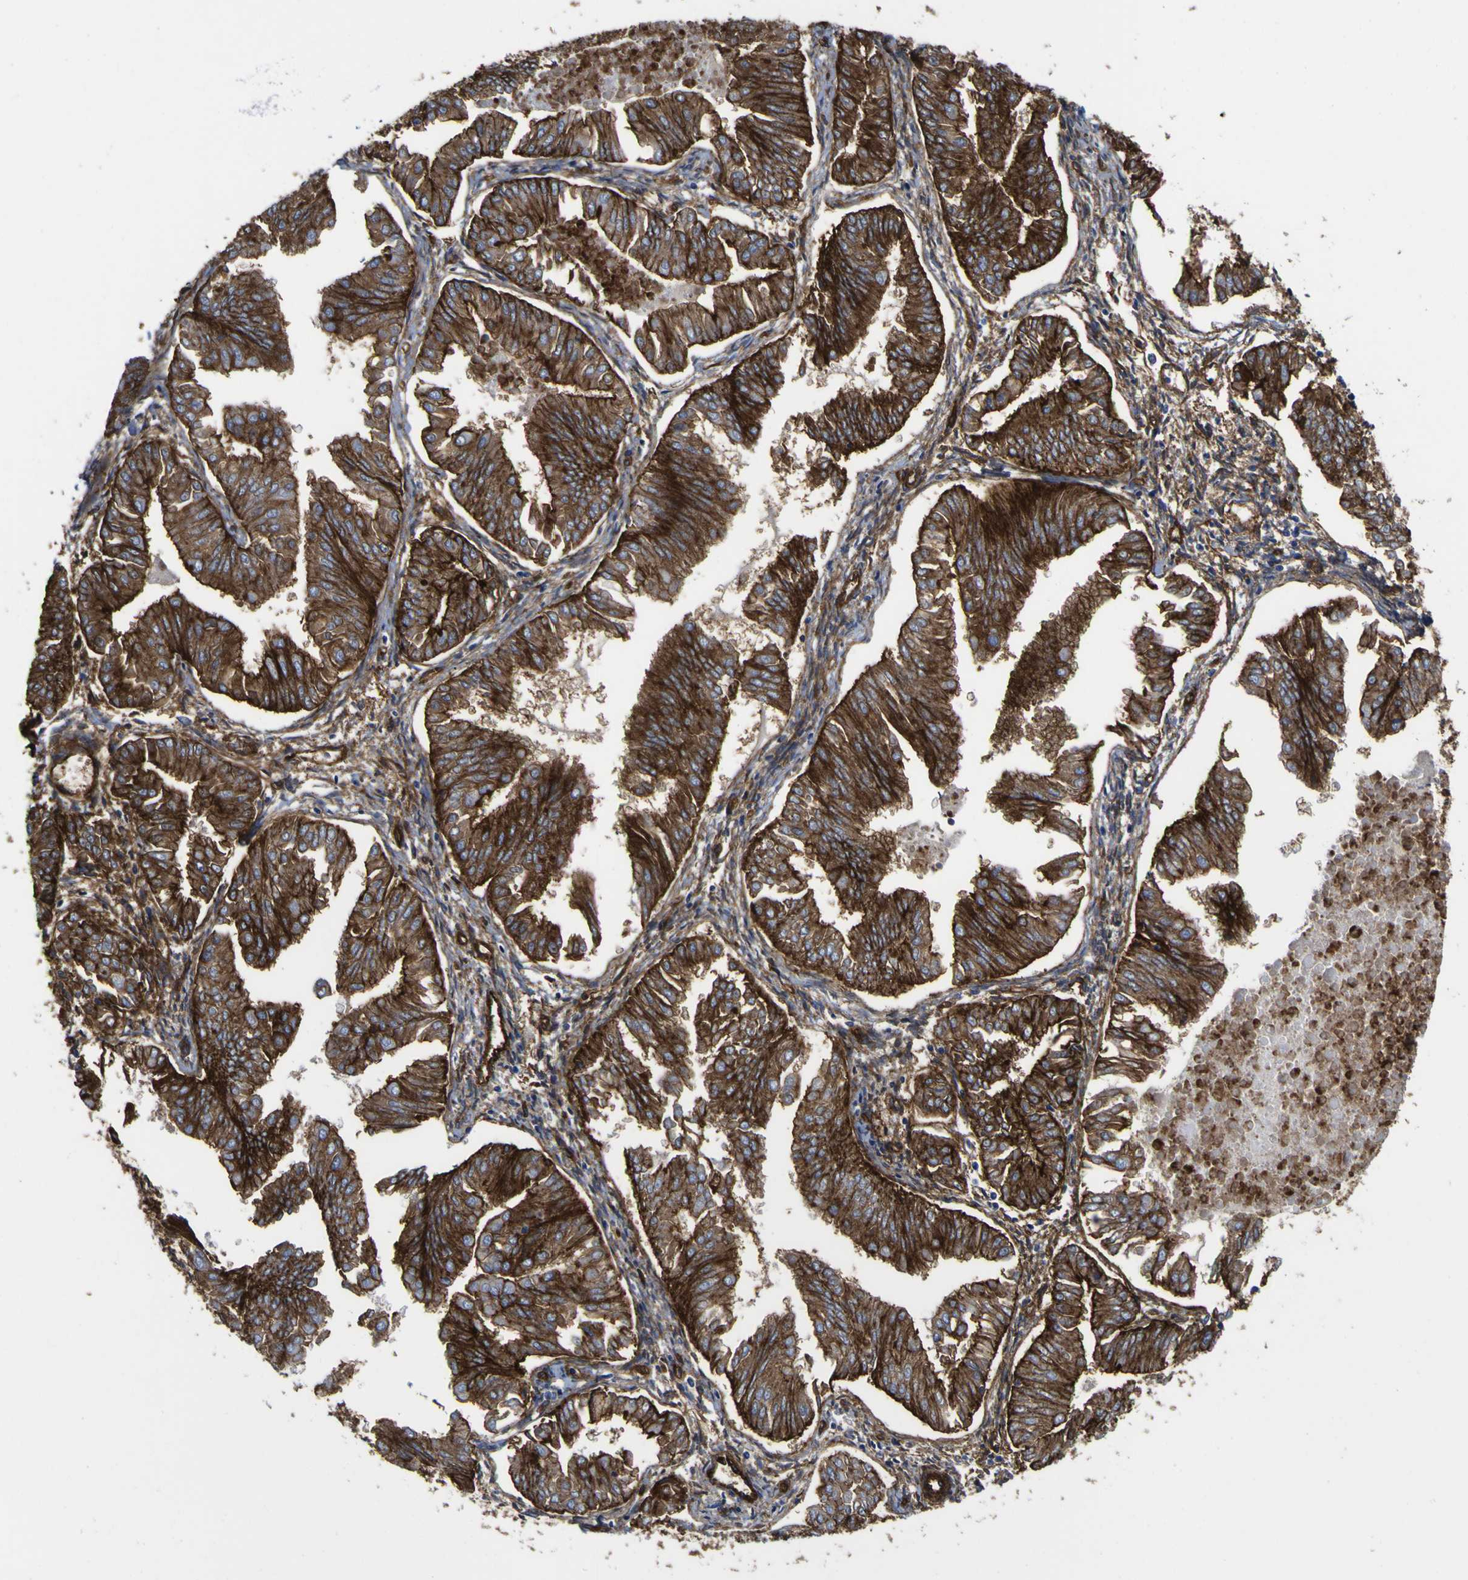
{"staining": {"intensity": "strong", "quantity": ">75%", "location": "cytoplasmic/membranous"}, "tissue": "endometrial cancer", "cell_type": "Tumor cells", "image_type": "cancer", "snomed": [{"axis": "morphology", "description": "Adenocarcinoma, NOS"}, {"axis": "topography", "description": "Endometrium"}], "caption": "The histopathology image displays a brown stain indicating the presence of a protein in the cytoplasmic/membranous of tumor cells in endometrial adenocarcinoma. (DAB (3,3'-diaminobenzidine) IHC with brightfield microscopy, high magnification).", "gene": "CD151", "patient": {"sex": "female", "age": 53}}